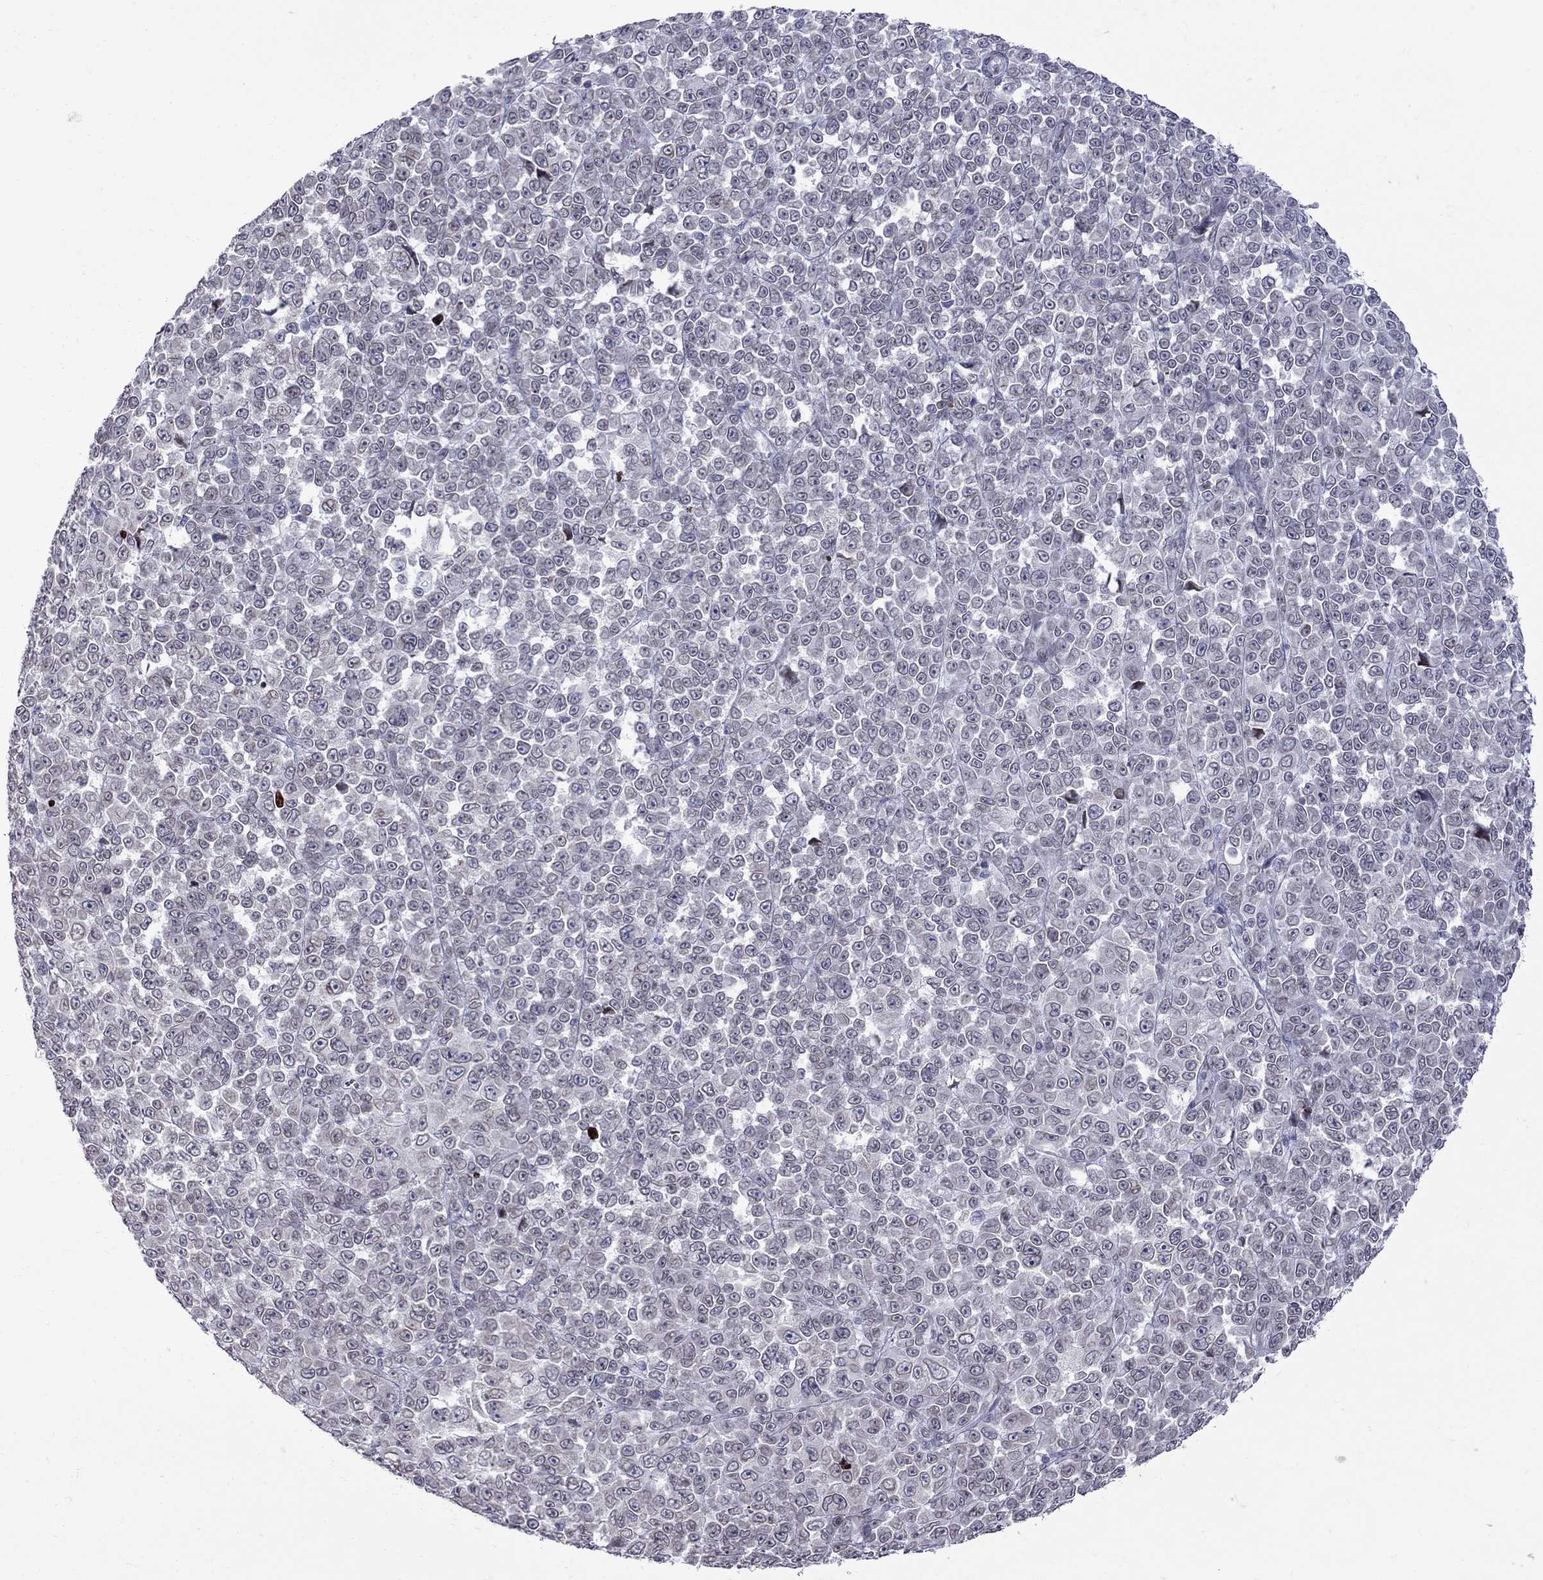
{"staining": {"intensity": "negative", "quantity": "none", "location": "none"}, "tissue": "melanoma", "cell_type": "Tumor cells", "image_type": "cancer", "snomed": [{"axis": "morphology", "description": "Malignant melanoma, NOS"}, {"axis": "topography", "description": "Skin"}], "caption": "Micrograph shows no significant protein expression in tumor cells of melanoma. Brightfield microscopy of immunohistochemistry stained with DAB (brown) and hematoxylin (blue), captured at high magnification.", "gene": "CLTCL1", "patient": {"sex": "female", "age": 95}}